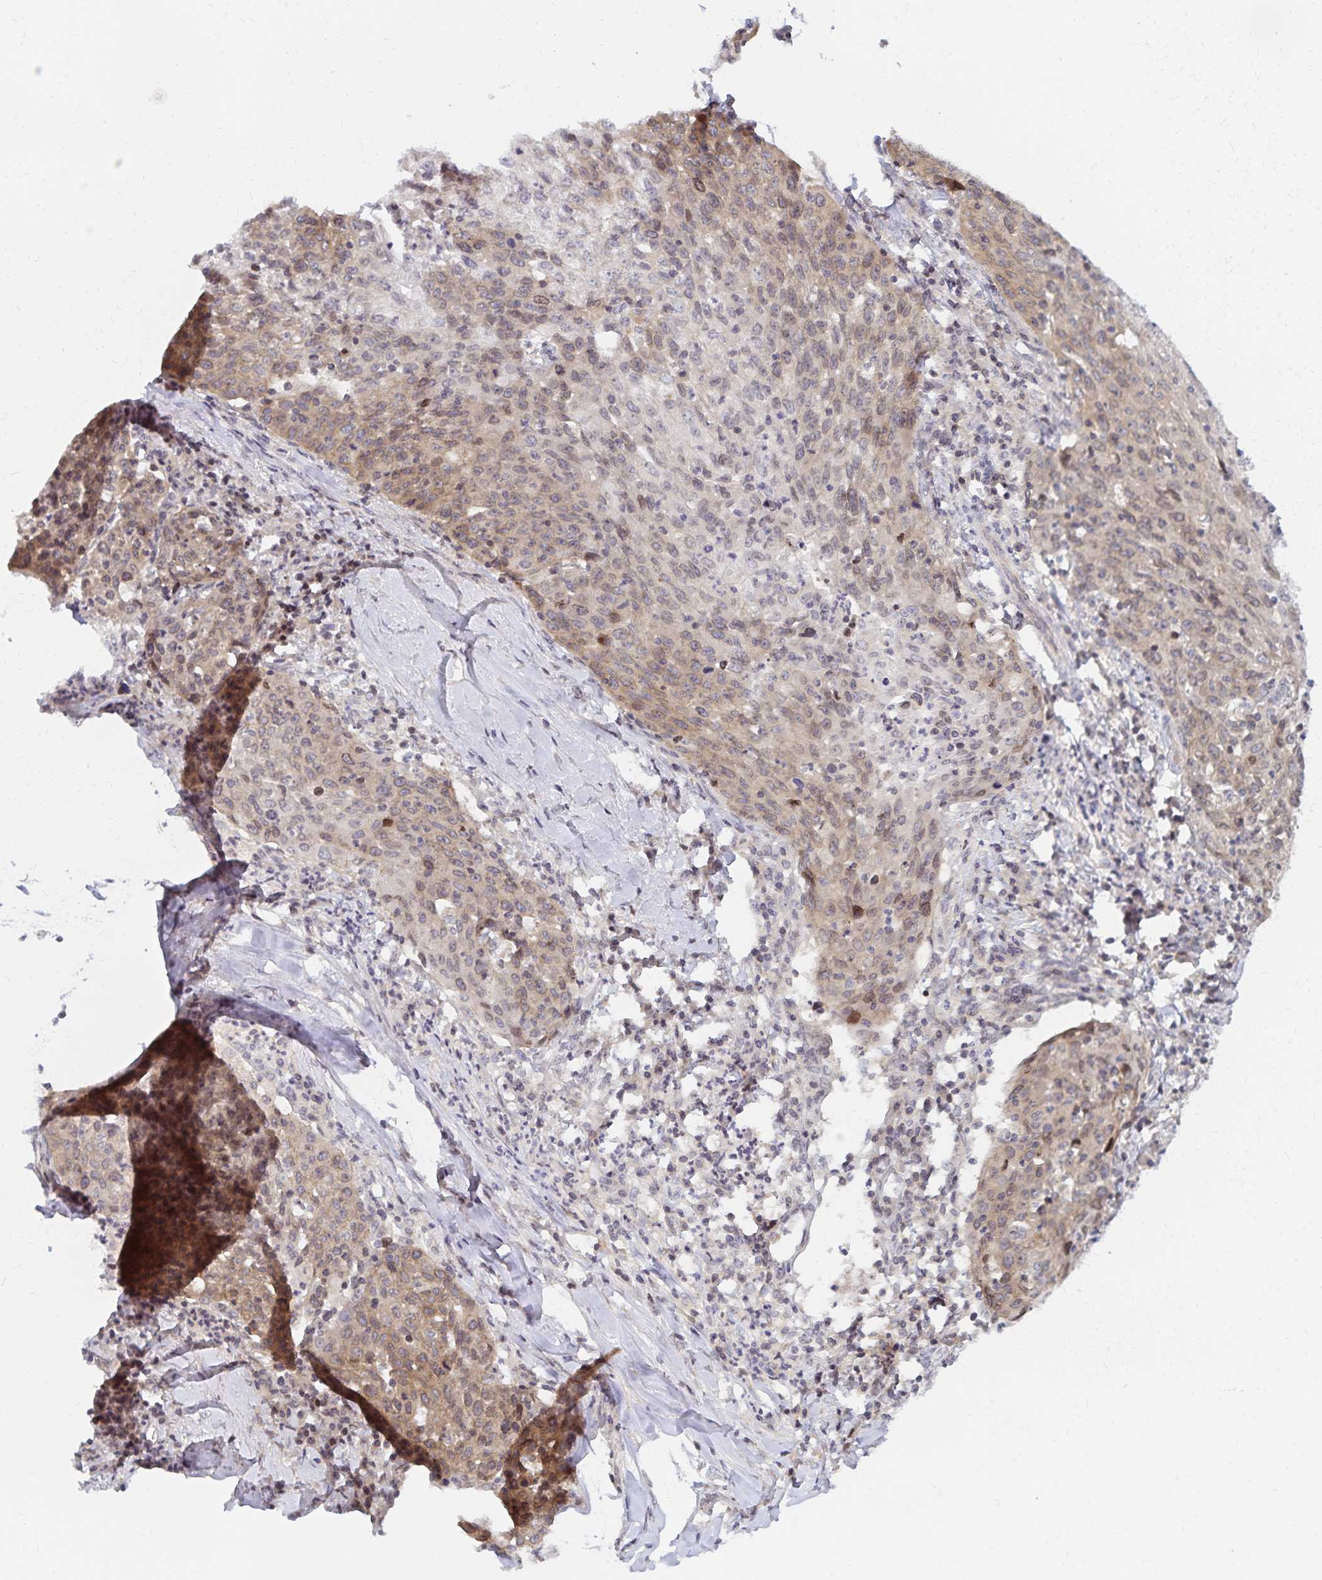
{"staining": {"intensity": "weak", "quantity": "25%-75%", "location": "cytoplasmic/membranous,nuclear"}, "tissue": "lung cancer", "cell_type": "Tumor cells", "image_type": "cancer", "snomed": [{"axis": "morphology", "description": "Squamous cell carcinoma, NOS"}, {"axis": "morphology", "description": "Squamous cell carcinoma, metastatic, NOS"}, {"axis": "topography", "description": "Bronchus"}, {"axis": "topography", "description": "Lung"}], "caption": "Metastatic squamous cell carcinoma (lung) was stained to show a protein in brown. There is low levels of weak cytoplasmic/membranous and nuclear positivity in approximately 25%-75% of tumor cells. (IHC, brightfield microscopy, high magnification).", "gene": "RAB9B", "patient": {"sex": "male", "age": 62}}